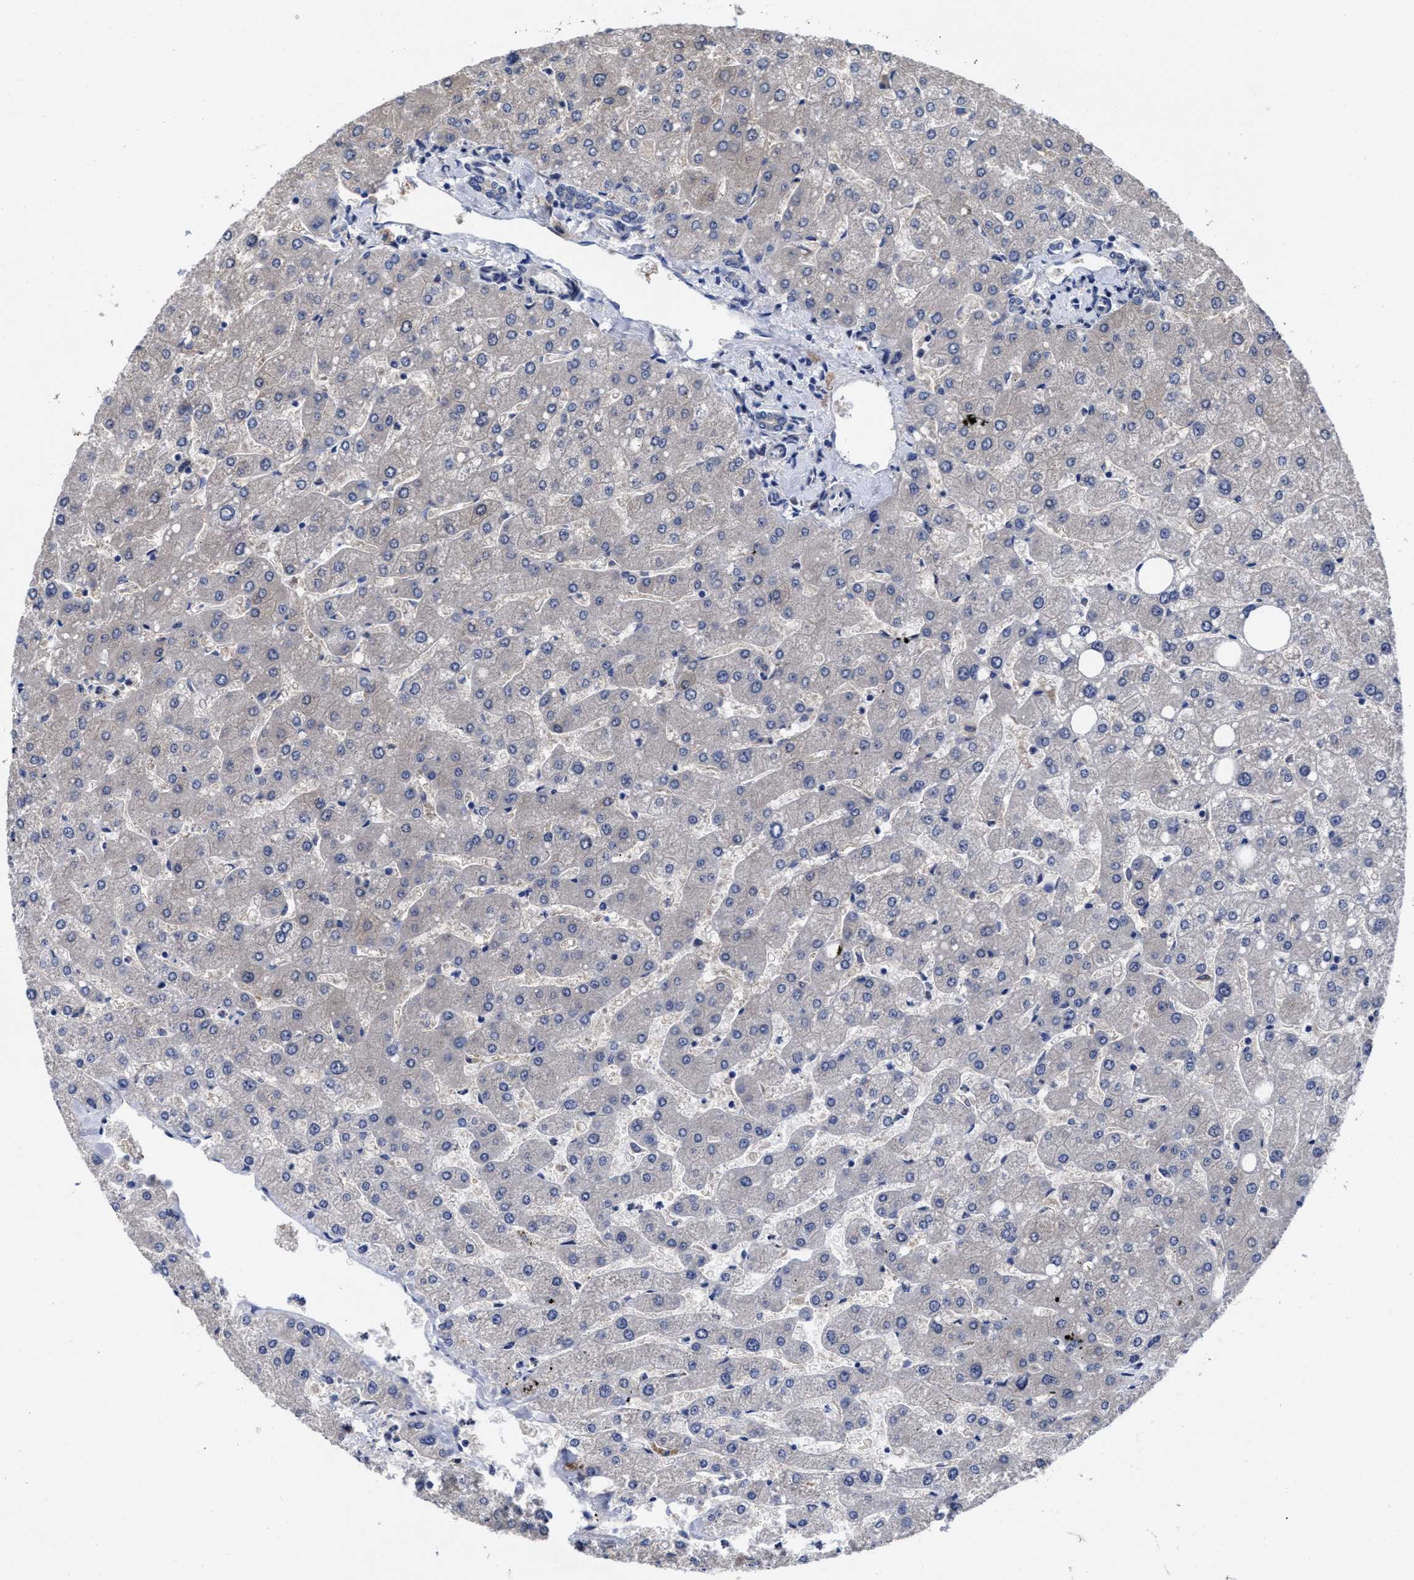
{"staining": {"intensity": "negative", "quantity": "none", "location": "none"}, "tissue": "liver", "cell_type": "Cholangiocytes", "image_type": "normal", "snomed": [{"axis": "morphology", "description": "Normal tissue, NOS"}, {"axis": "topography", "description": "Liver"}], "caption": "Immunohistochemistry micrograph of normal human liver stained for a protein (brown), which shows no expression in cholangiocytes.", "gene": "TXNDC17", "patient": {"sex": "male", "age": 55}}